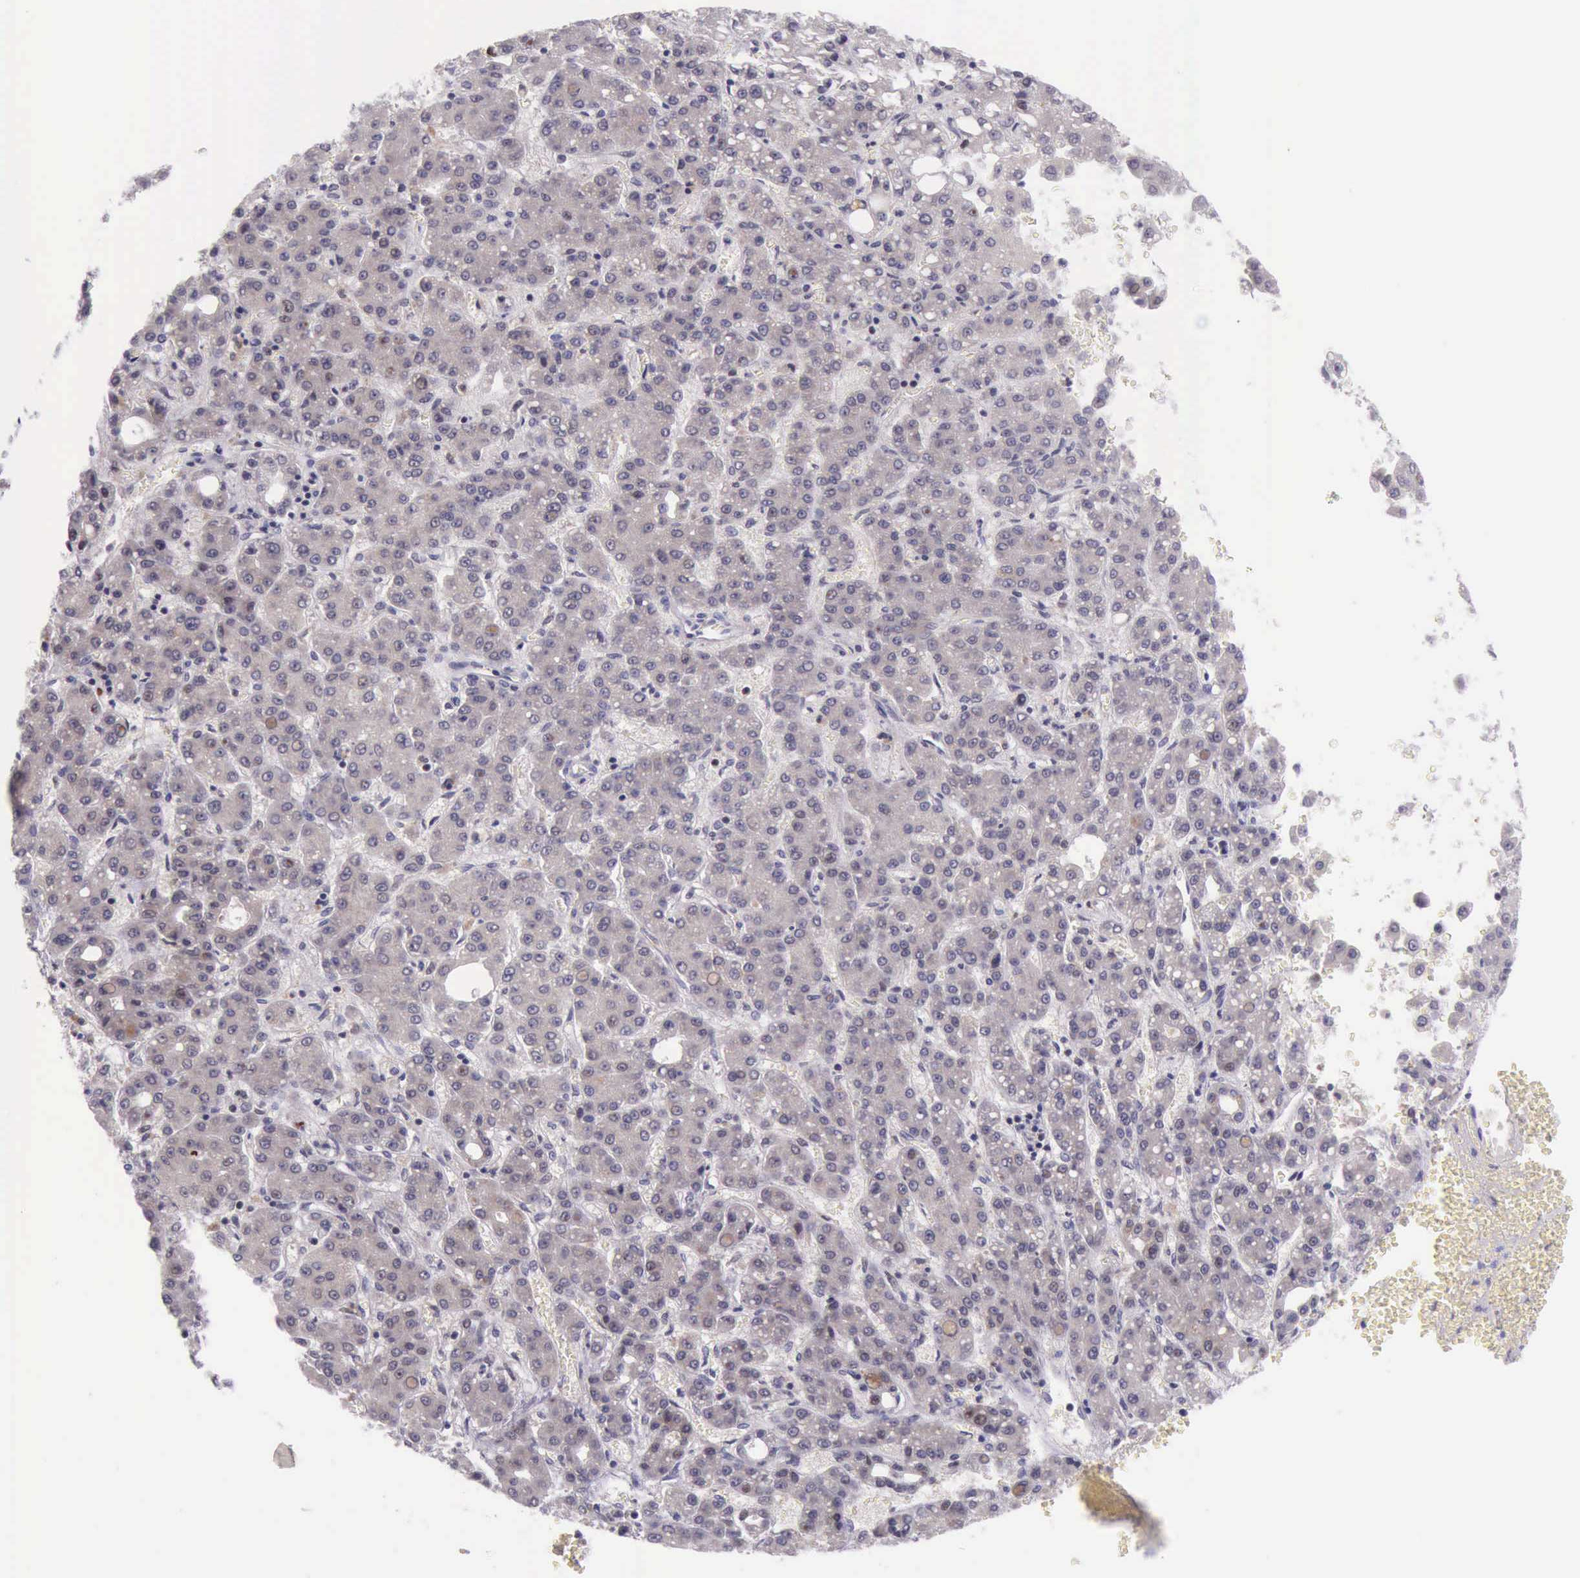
{"staining": {"intensity": "strong", "quantity": "<25%", "location": "nuclear"}, "tissue": "liver cancer", "cell_type": "Tumor cells", "image_type": "cancer", "snomed": [{"axis": "morphology", "description": "Carcinoma, Hepatocellular, NOS"}, {"axis": "topography", "description": "Liver"}], "caption": "A medium amount of strong nuclear positivity is seen in approximately <25% of tumor cells in liver cancer (hepatocellular carcinoma) tissue.", "gene": "PARP1", "patient": {"sex": "male", "age": 69}}